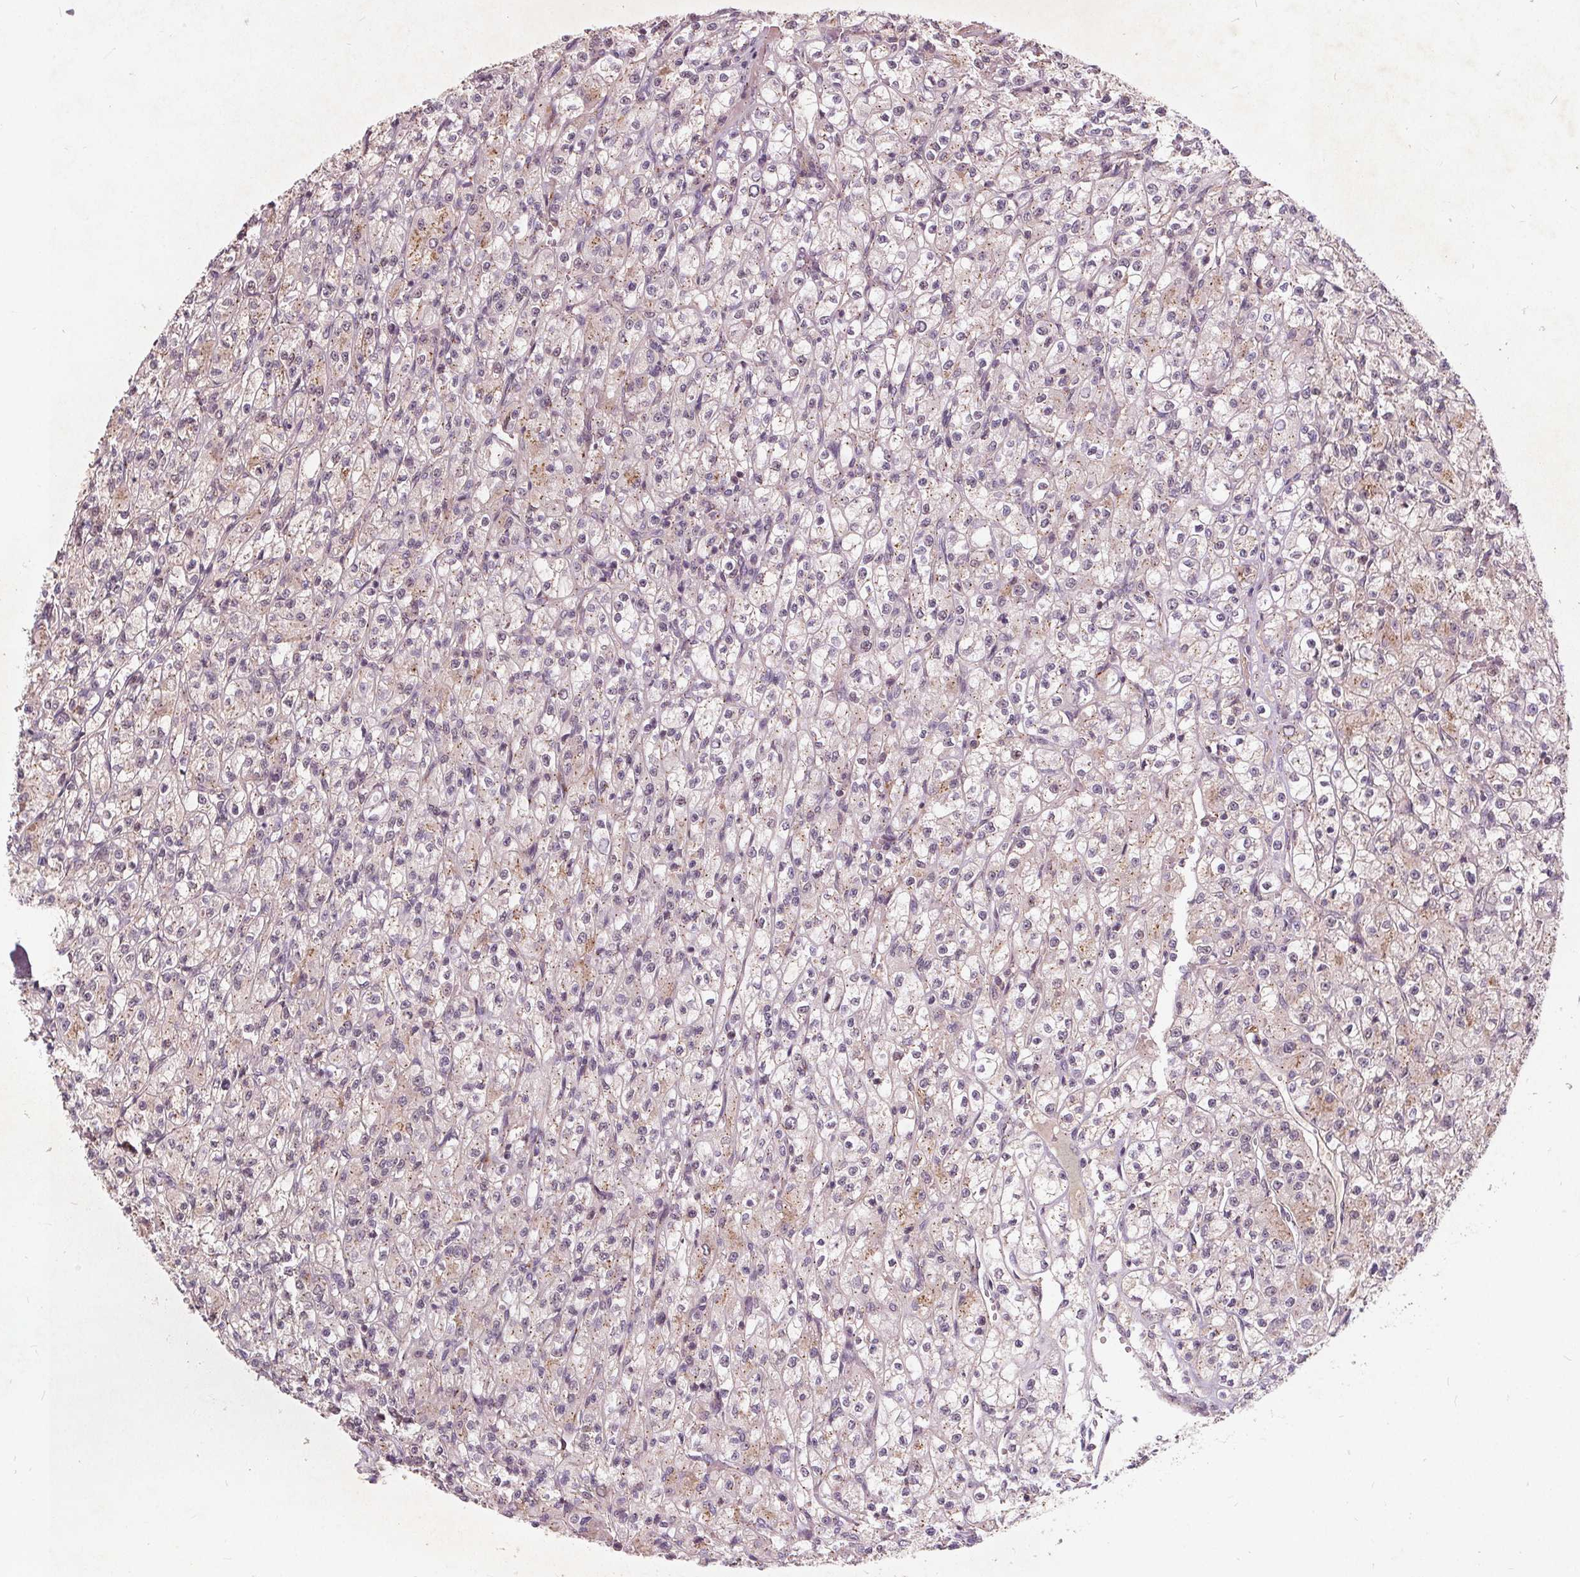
{"staining": {"intensity": "weak", "quantity": "<25%", "location": "cytoplasmic/membranous"}, "tissue": "renal cancer", "cell_type": "Tumor cells", "image_type": "cancer", "snomed": [{"axis": "morphology", "description": "Adenocarcinoma, NOS"}, {"axis": "topography", "description": "Kidney"}], "caption": "DAB immunohistochemical staining of human adenocarcinoma (renal) reveals no significant staining in tumor cells. Brightfield microscopy of immunohistochemistry (IHC) stained with DAB (brown) and hematoxylin (blue), captured at high magnification.", "gene": "CSNK1G2", "patient": {"sex": "female", "age": 70}}